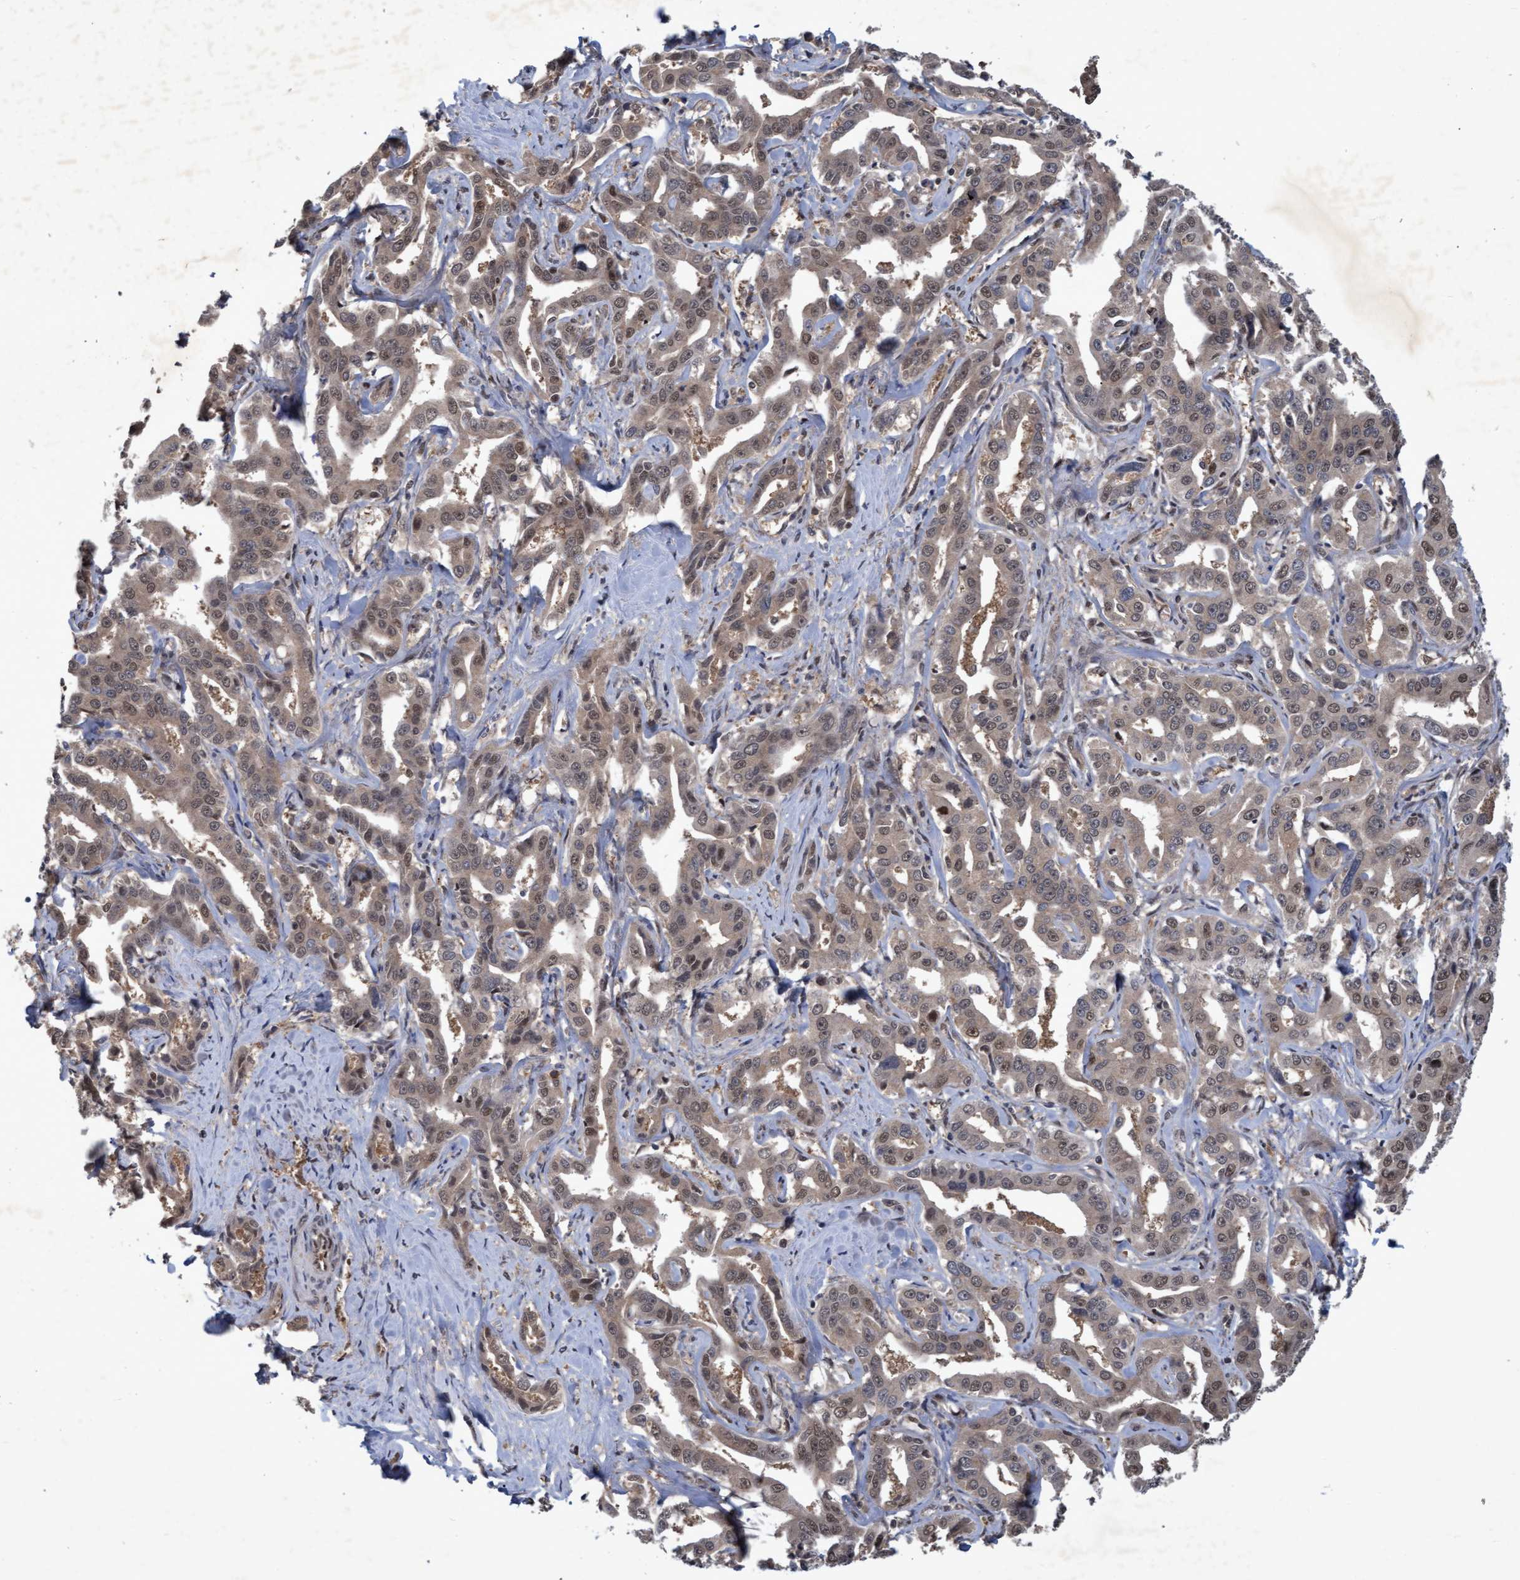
{"staining": {"intensity": "weak", "quantity": "25%-75%", "location": "cytoplasmic/membranous,nuclear"}, "tissue": "liver cancer", "cell_type": "Tumor cells", "image_type": "cancer", "snomed": [{"axis": "morphology", "description": "Cholangiocarcinoma"}, {"axis": "topography", "description": "Liver"}], "caption": "DAB immunohistochemical staining of liver cancer demonstrates weak cytoplasmic/membranous and nuclear protein expression in about 25%-75% of tumor cells.", "gene": "PSMB6", "patient": {"sex": "male", "age": 59}}